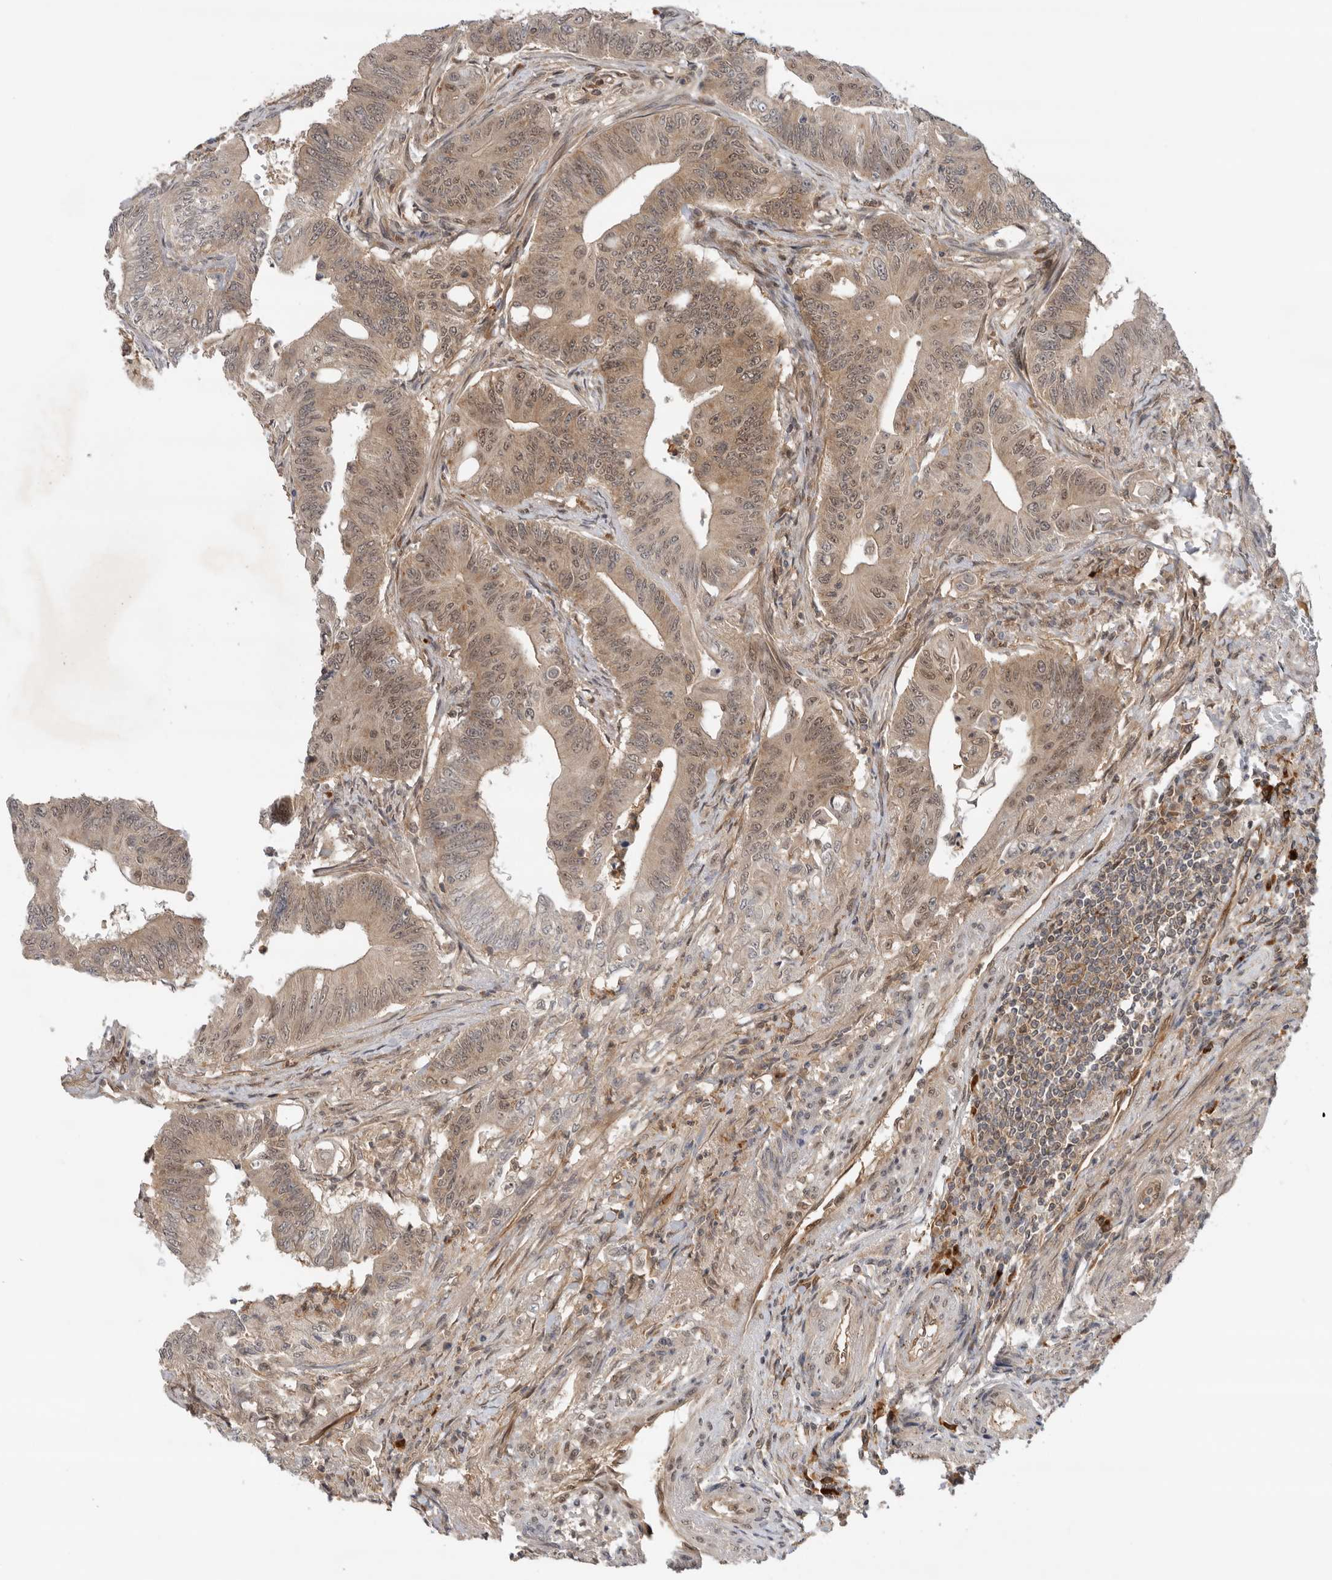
{"staining": {"intensity": "weak", "quantity": ">75%", "location": "cytoplasmic/membranous,nuclear"}, "tissue": "colorectal cancer", "cell_type": "Tumor cells", "image_type": "cancer", "snomed": [{"axis": "morphology", "description": "Adenoma, NOS"}, {"axis": "morphology", "description": "Adenocarcinoma, NOS"}, {"axis": "topography", "description": "Colon"}], "caption": "Colorectal cancer stained with a brown dye exhibits weak cytoplasmic/membranous and nuclear positive expression in about >75% of tumor cells.", "gene": "DCAF8", "patient": {"sex": "male", "age": 79}}